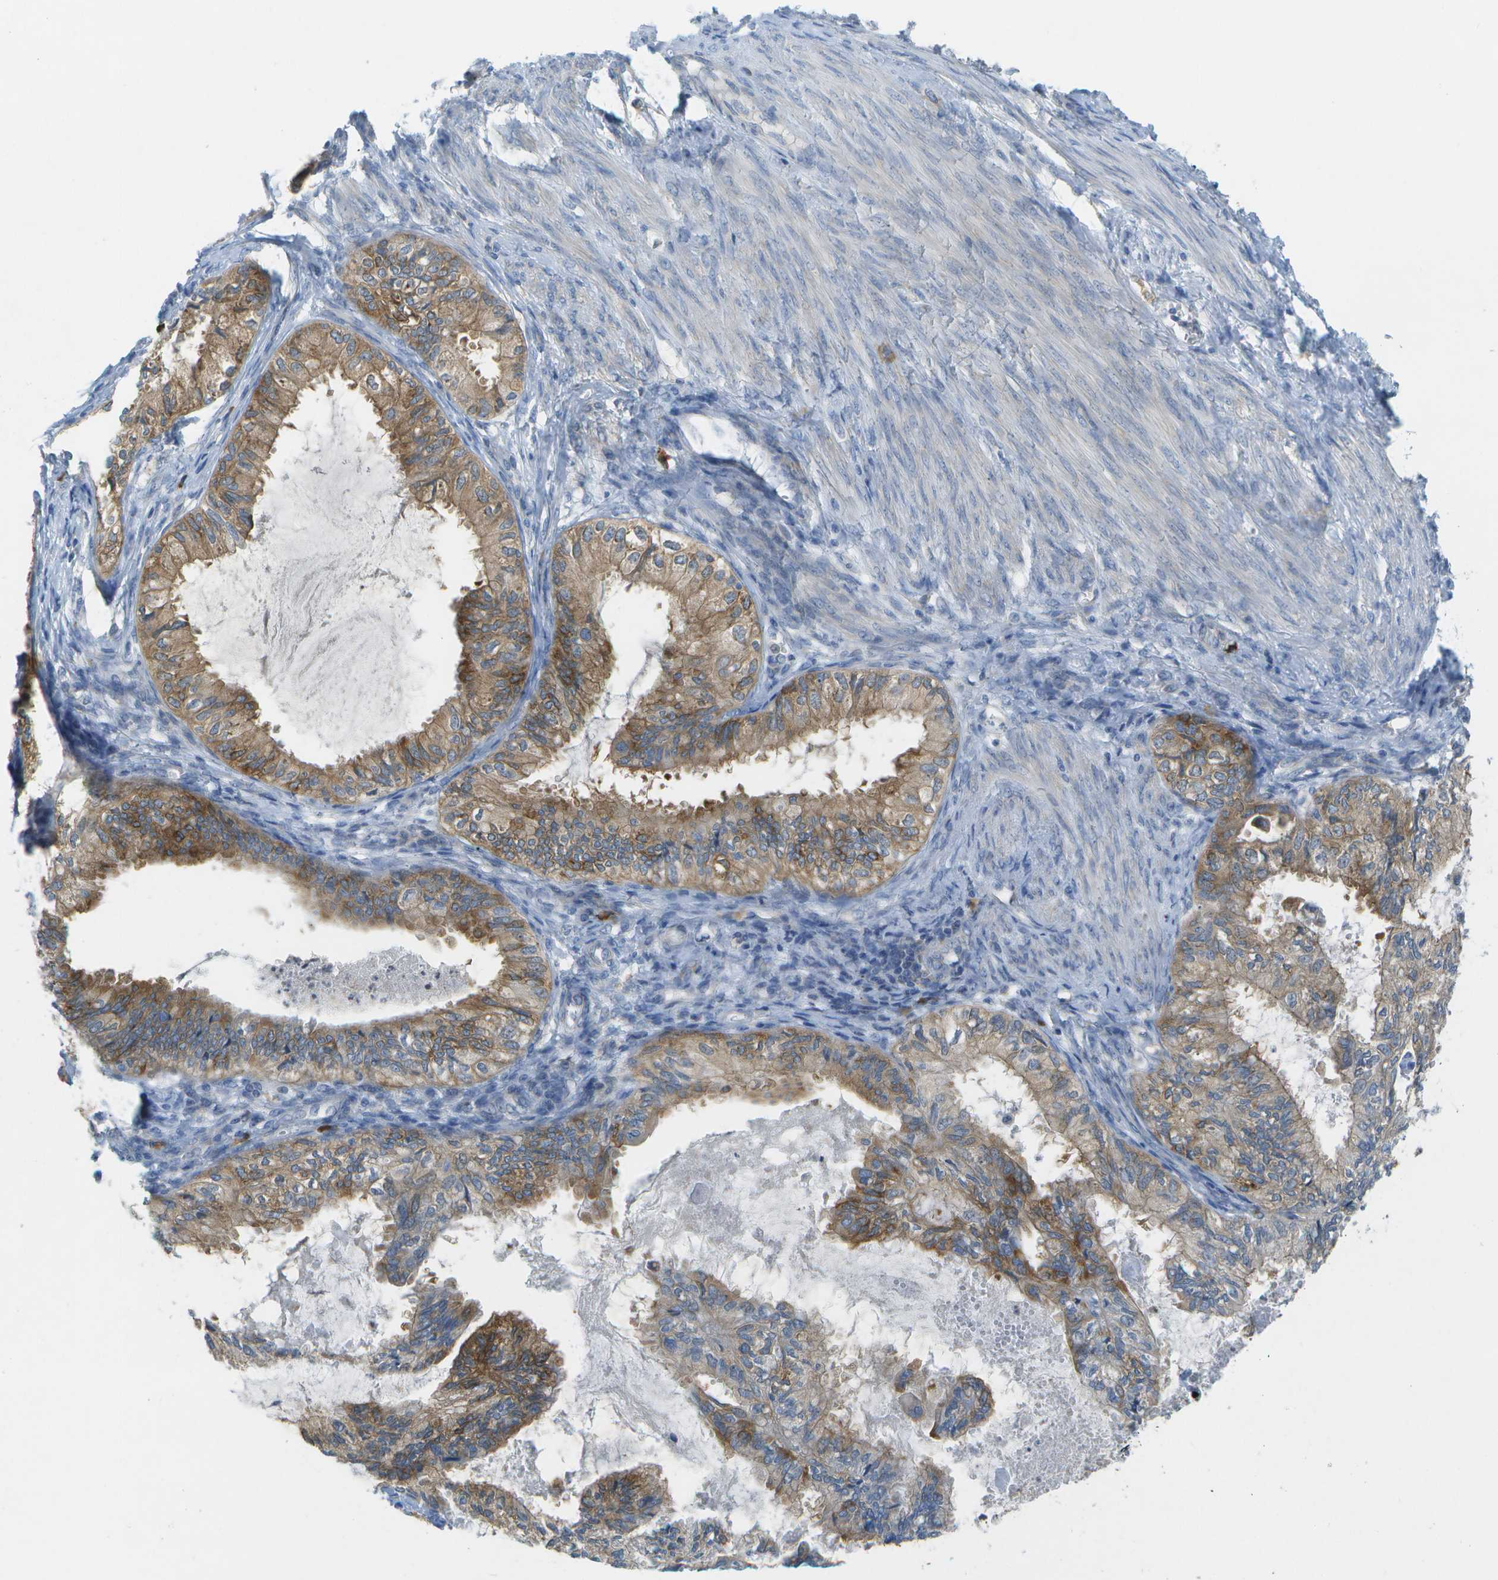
{"staining": {"intensity": "moderate", "quantity": ">75%", "location": "cytoplasmic/membranous"}, "tissue": "cervical cancer", "cell_type": "Tumor cells", "image_type": "cancer", "snomed": [{"axis": "morphology", "description": "Normal tissue, NOS"}, {"axis": "morphology", "description": "Adenocarcinoma, NOS"}, {"axis": "topography", "description": "Cervix"}, {"axis": "topography", "description": "Endometrium"}], "caption": "Cervical adenocarcinoma stained with a brown dye reveals moderate cytoplasmic/membranous positive staining in approximately >75% of tumor cells.", "gene": "WNK2", "patient": {"sex": "female", "age": 86}}